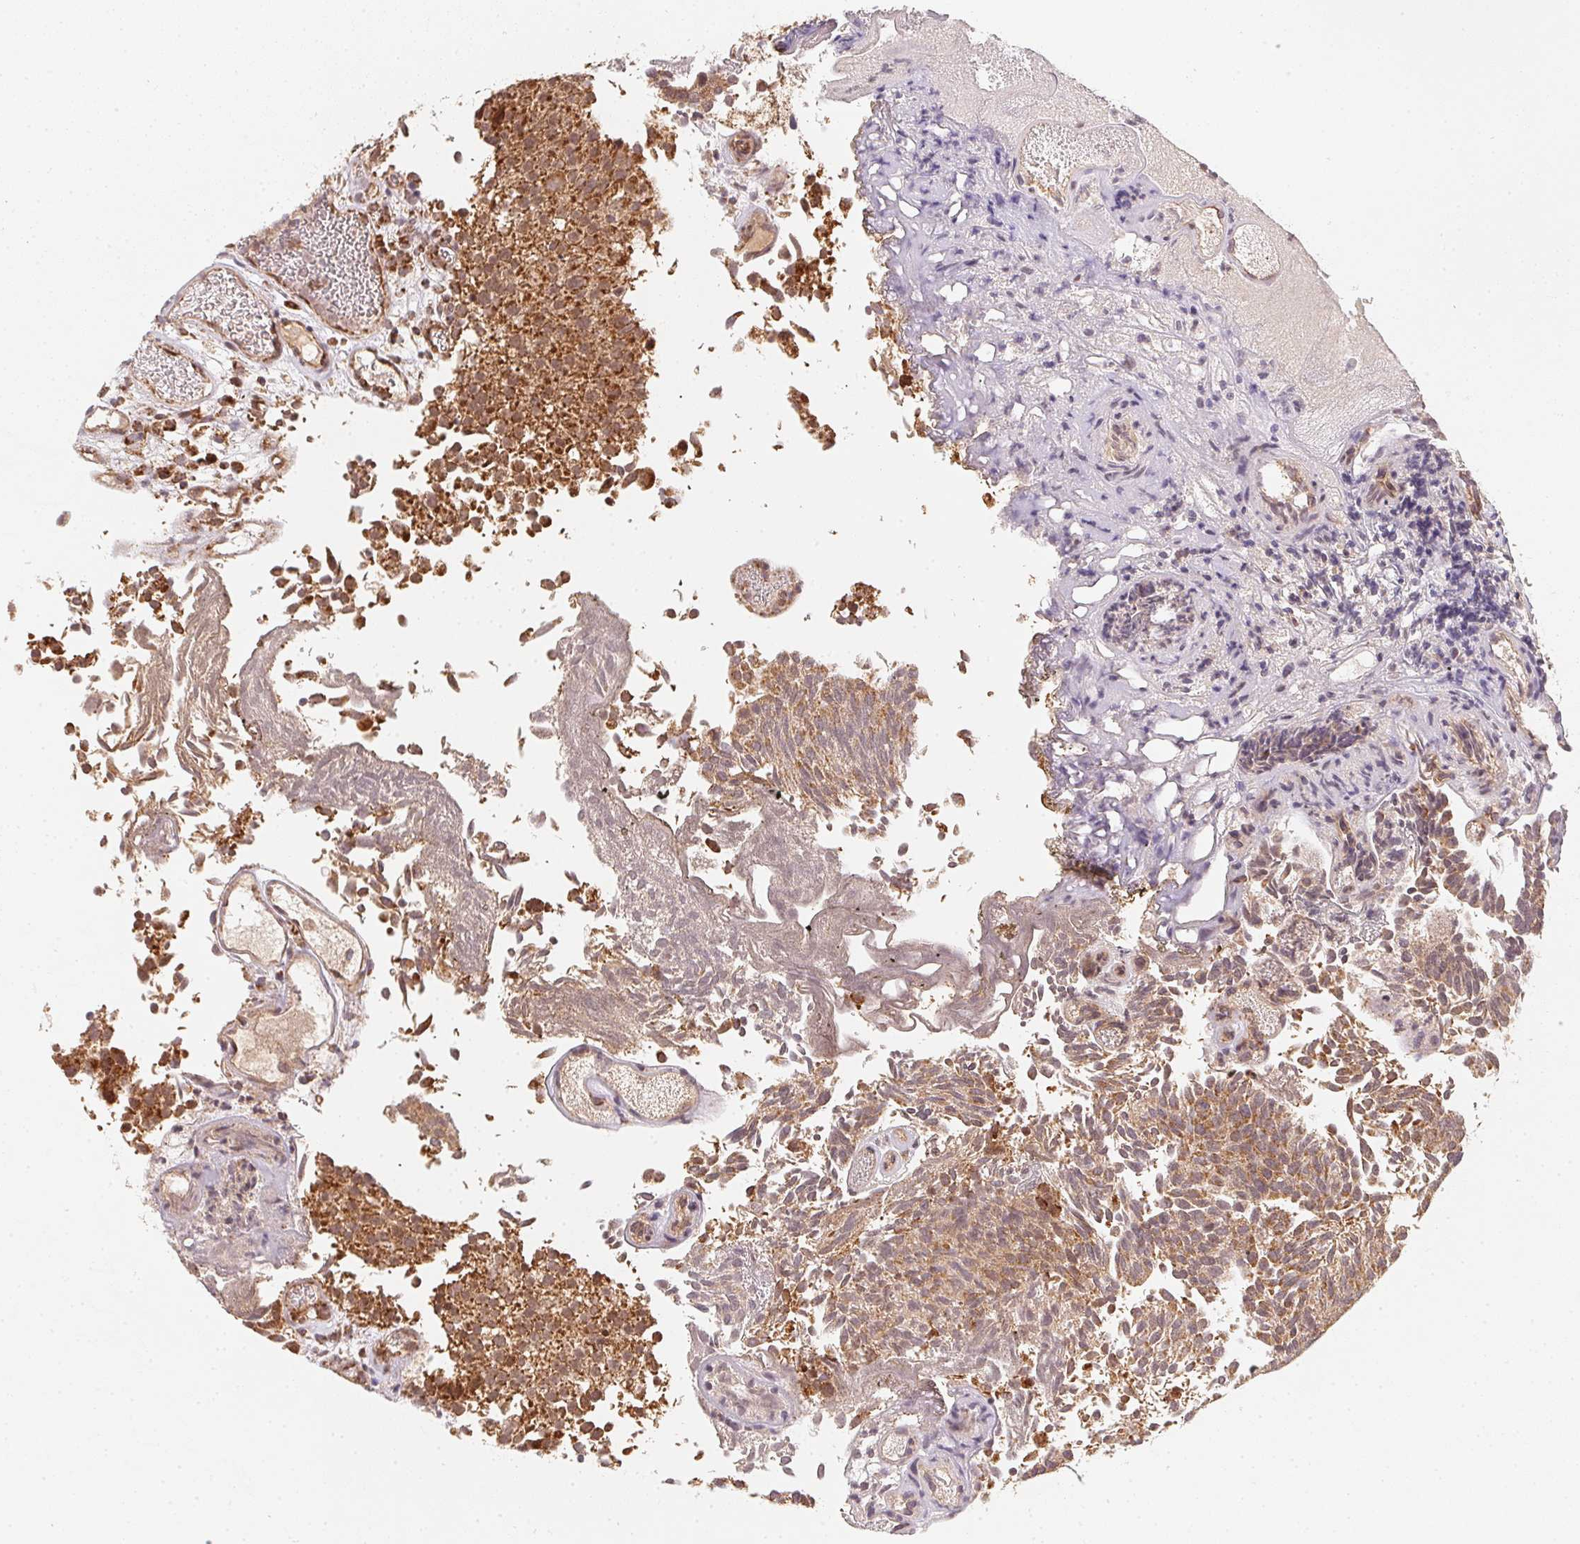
{"staining": {"intensity": "moderate", "quantity": ">75%", "location": "cytoplasmic/membranous"}, "tissue": "urothelial cancer", "cell_type": "Tumor cells", "image_type": "cancer", "snomed": [{"axis": "morphology", "description": "Urothelial carcinoma, Low grade"}, {"axis": "topography", "description": "Urinary bladder"}], "caption": "Moderate cytoplasmic/membranous protein positivity is present in approximately >75% of tumor cells in urothelial cancer.", "gene": "NDUFS6", "patient": {"sex": "female", "age": 79}}